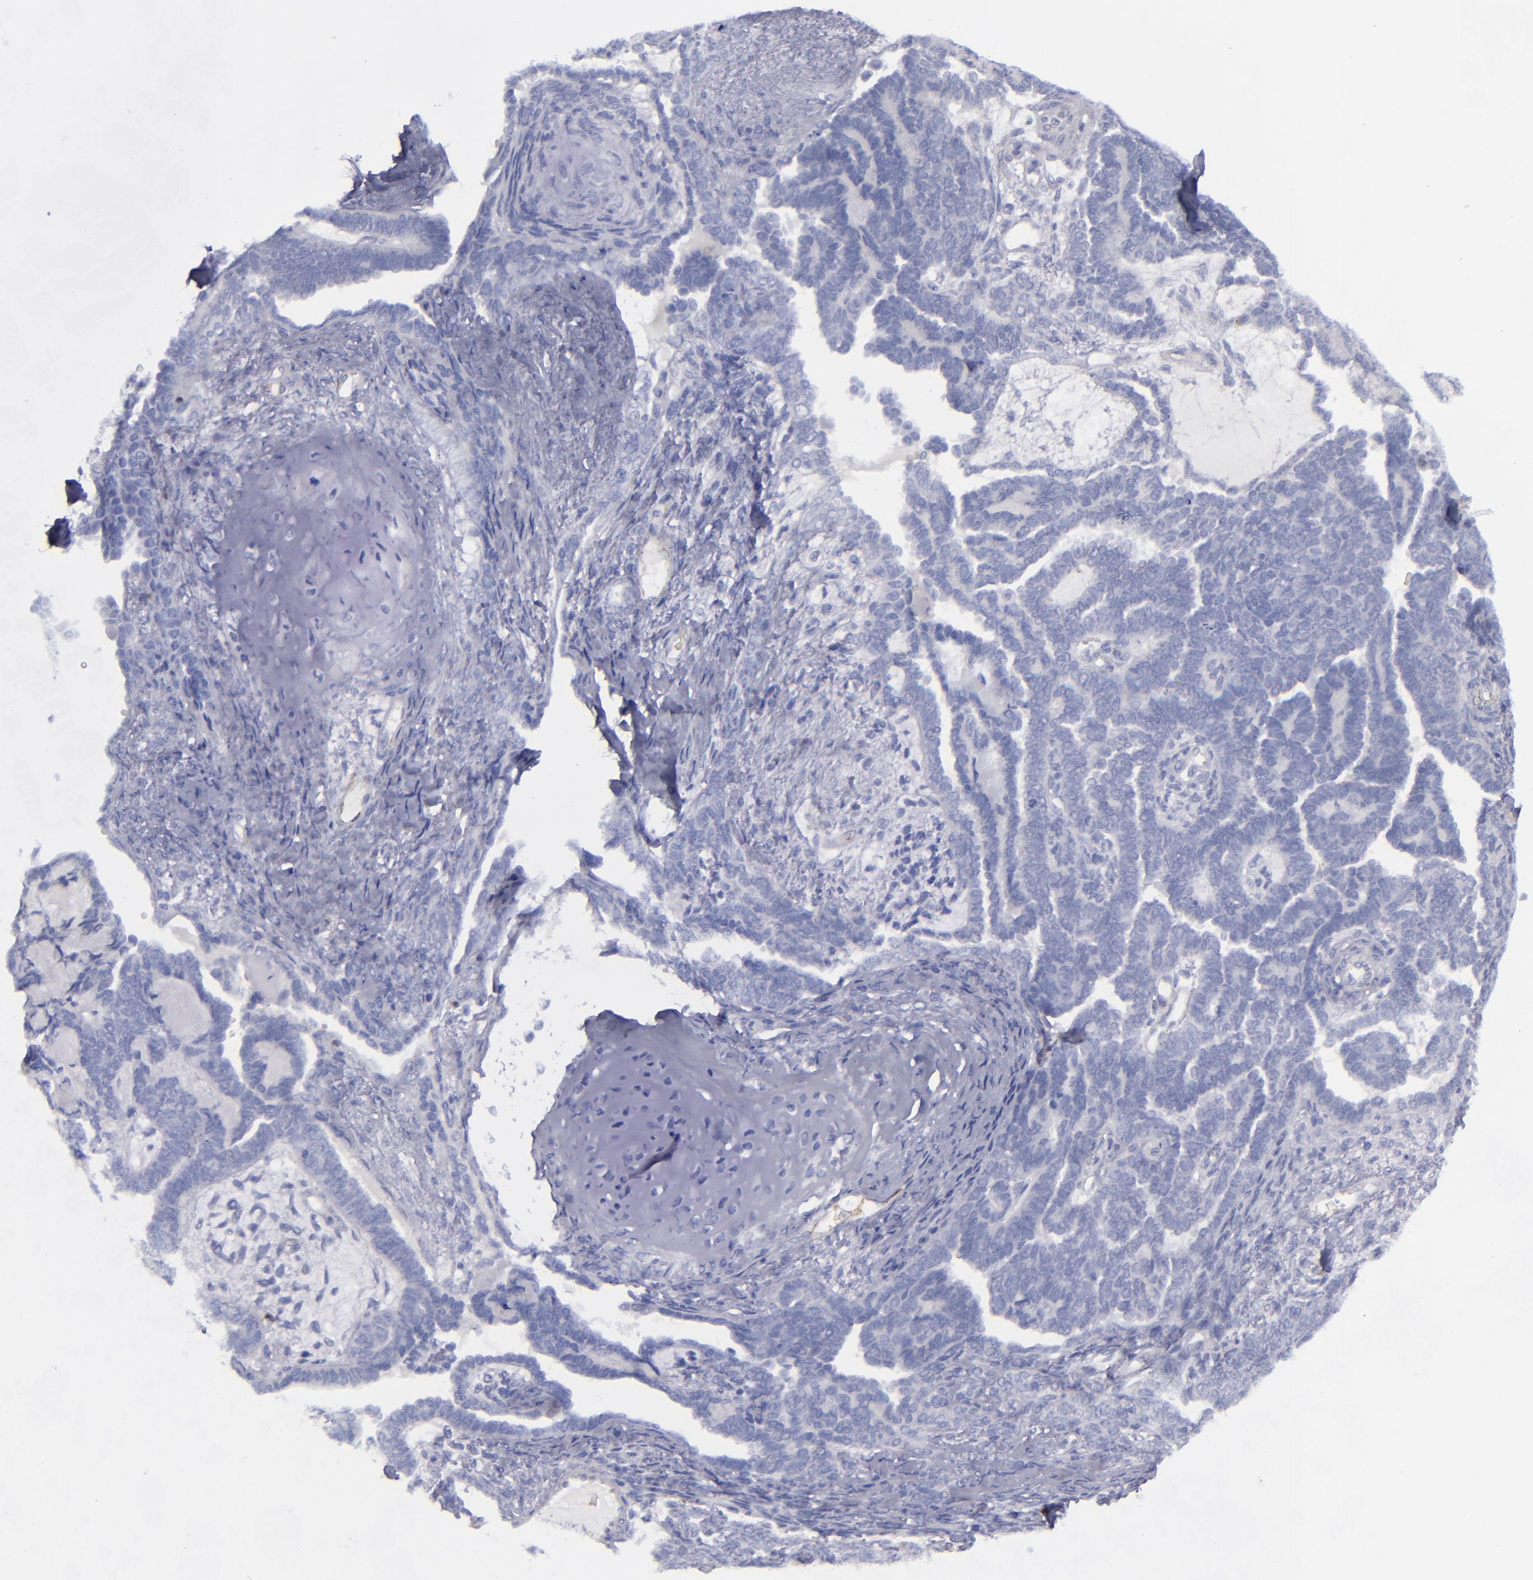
{"staining": {"intensity": "negative", "quantity": "none", "location": "none"}, "tissue": "endometrial cancer", "cell_type": "Tumor cells", "image_type": "cancer", "snomed": [{"axis": "morphology", "description": "Neoplasm, malignant, NOS"}, {"axis": "topography", "description": "Endometrium"}], "caption": "Immunohistochemistry (IHC) of endometrial malignant neoplasm demonstrates no expression in tumor cells.", "gene": "CD27", "patient": {"sex": "female", "age": 74}}